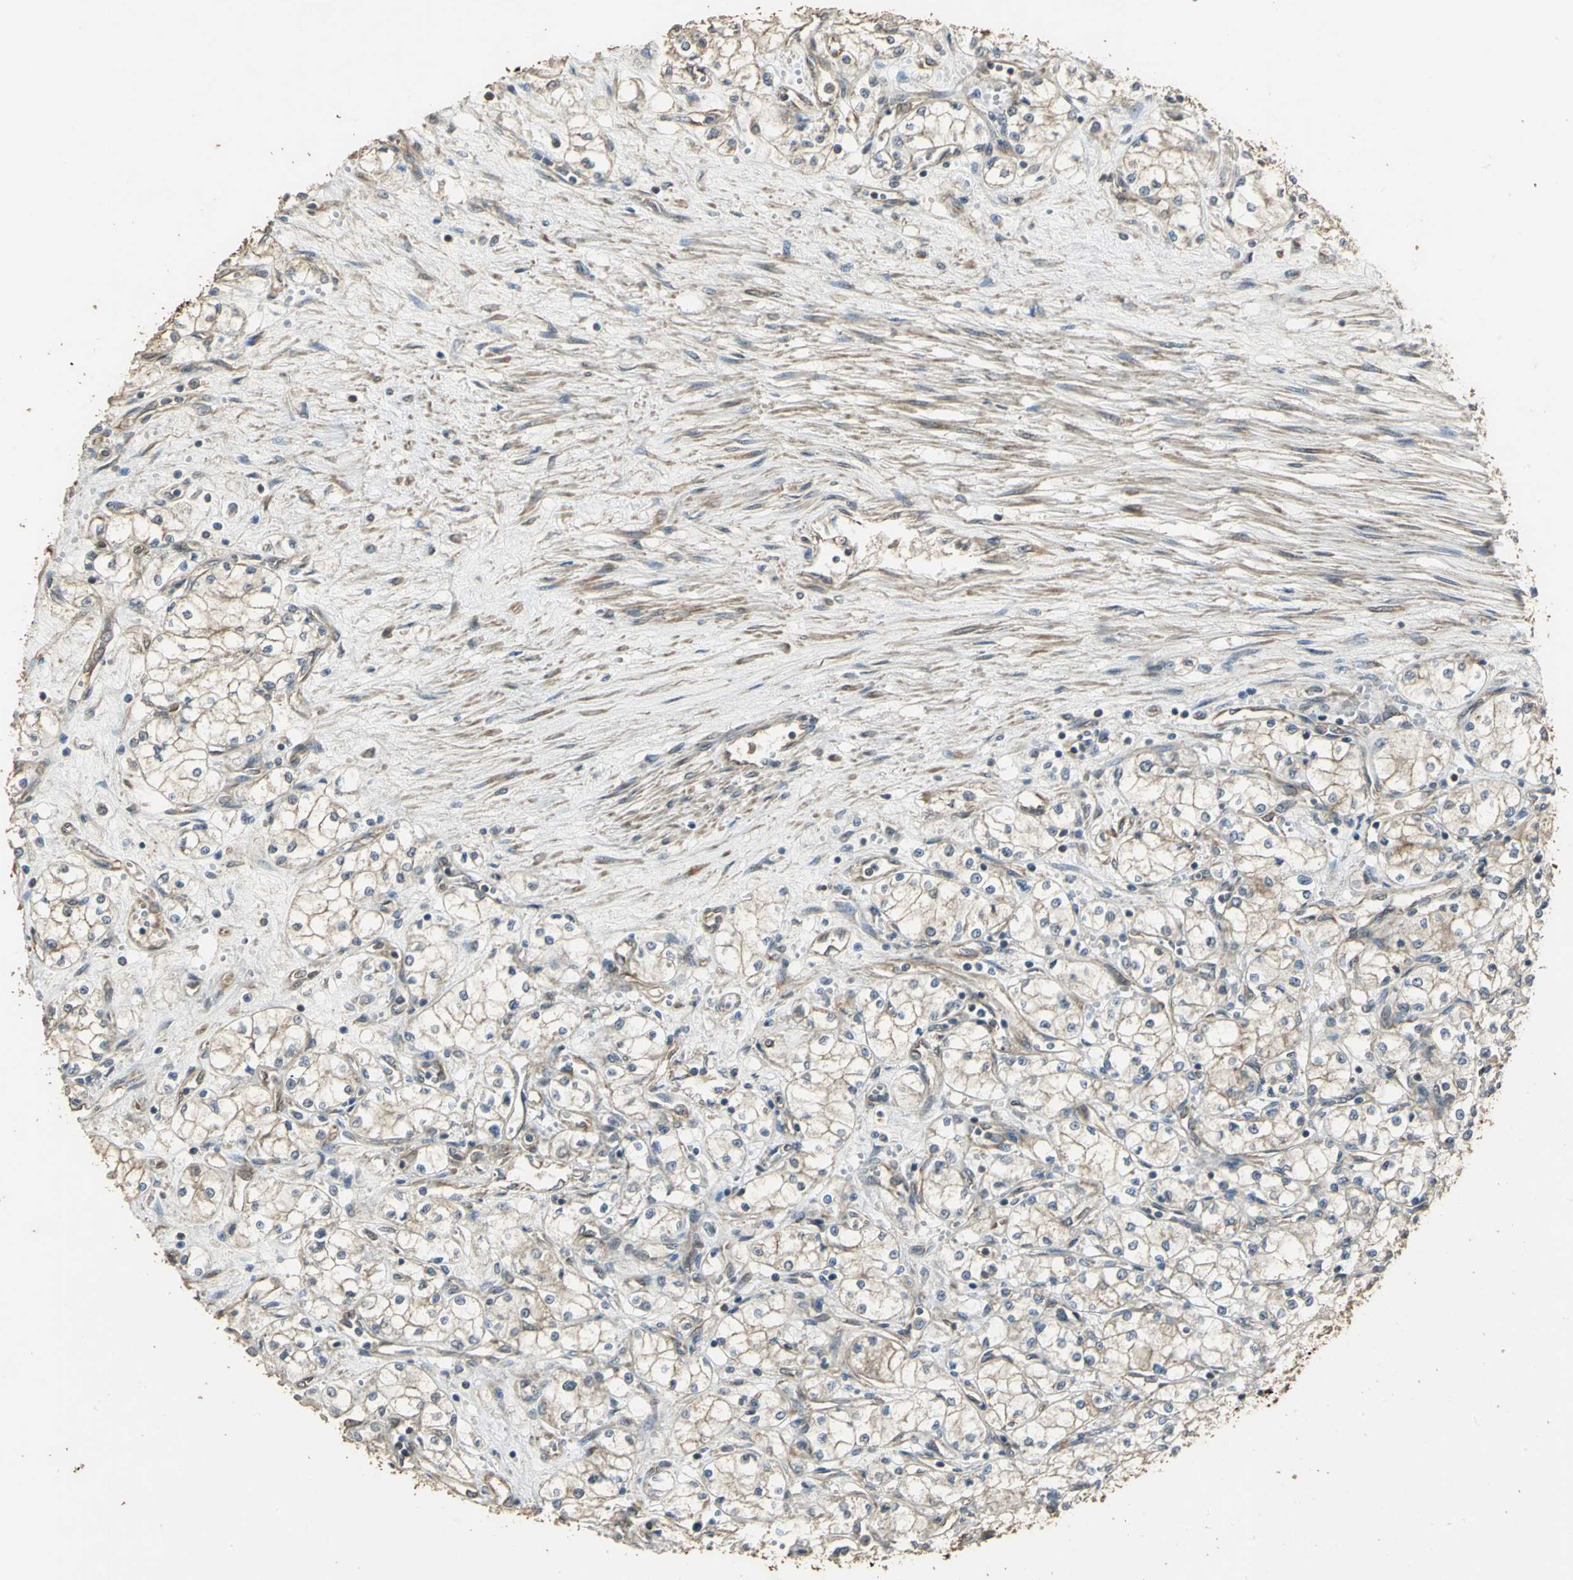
{"staining": {"intensity": "weak", "quantity": ">75%", "location": "cytoplasmic/membranous"}, "tissue": "renal cancer", "cell_type": "Tumor cells", "image_type": "cancer", "snomed": [{"axis": "morphology", "description": "Normal tissue, NOS"}, {"axis": "morphology", "description": "Adenocarcinoma, NOS"}, {"axis": "topography", "description": "Kidney"}], "caption": "Tumor cells reveal low levels of weak cytoplasmic/membranous expression in about >75% of cells in human renal adenocarcinoma.", "gene": "KANK1", "patient": {"sex": "male", "age": 59}}